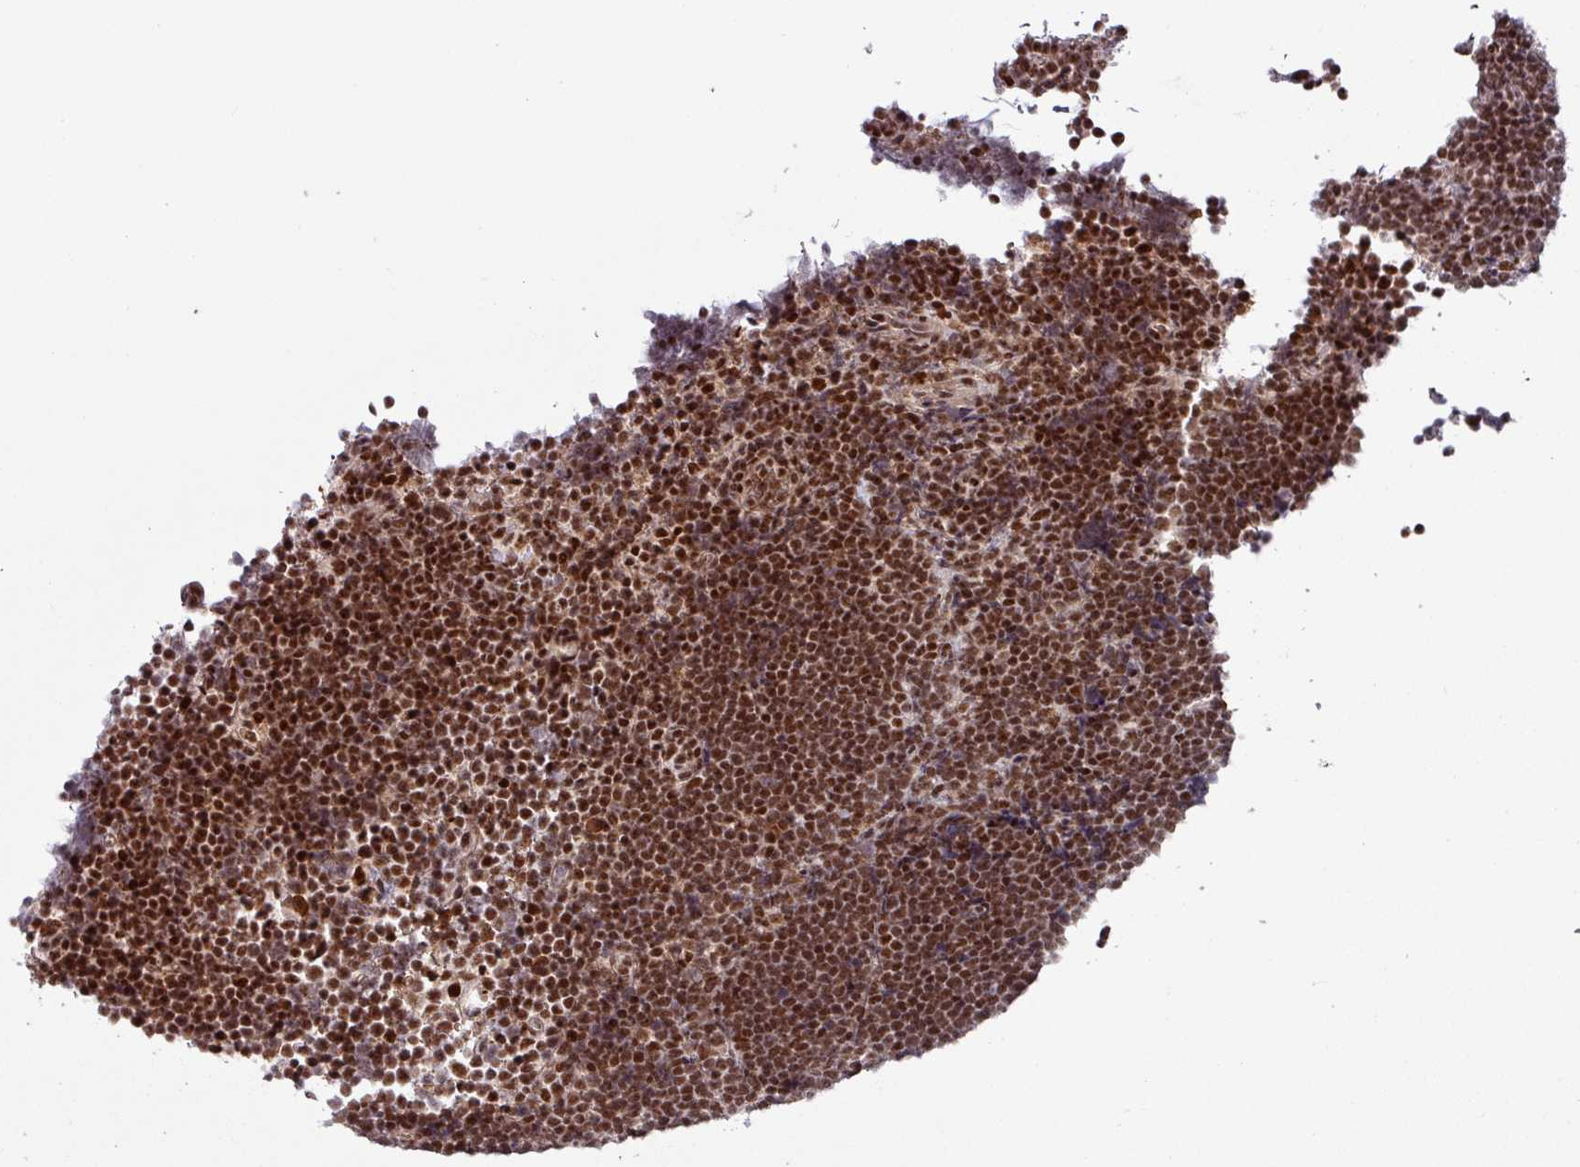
{"staining": {"intensity": "strong", "quantity": ">75%", "location": "nuclear"}, "tissue": "lymphoma", "cell_type": "Tumor cells", "image_type": "cancer", "snomed": [{"axis": "morphology", "description": "Malignant lymphoma, non-Hodgkin's type, High grade"}, {"axis": "topography", "description": "Lymph node"}], "caption": "High-power microscopy captured an immunohistochemistry photomicrograph of lymphoma, revealing strong nuclear expression in approximately >75% of tumor cells.", "gene": "PHF23", "patient": {"sex": "male", "age": 13}}